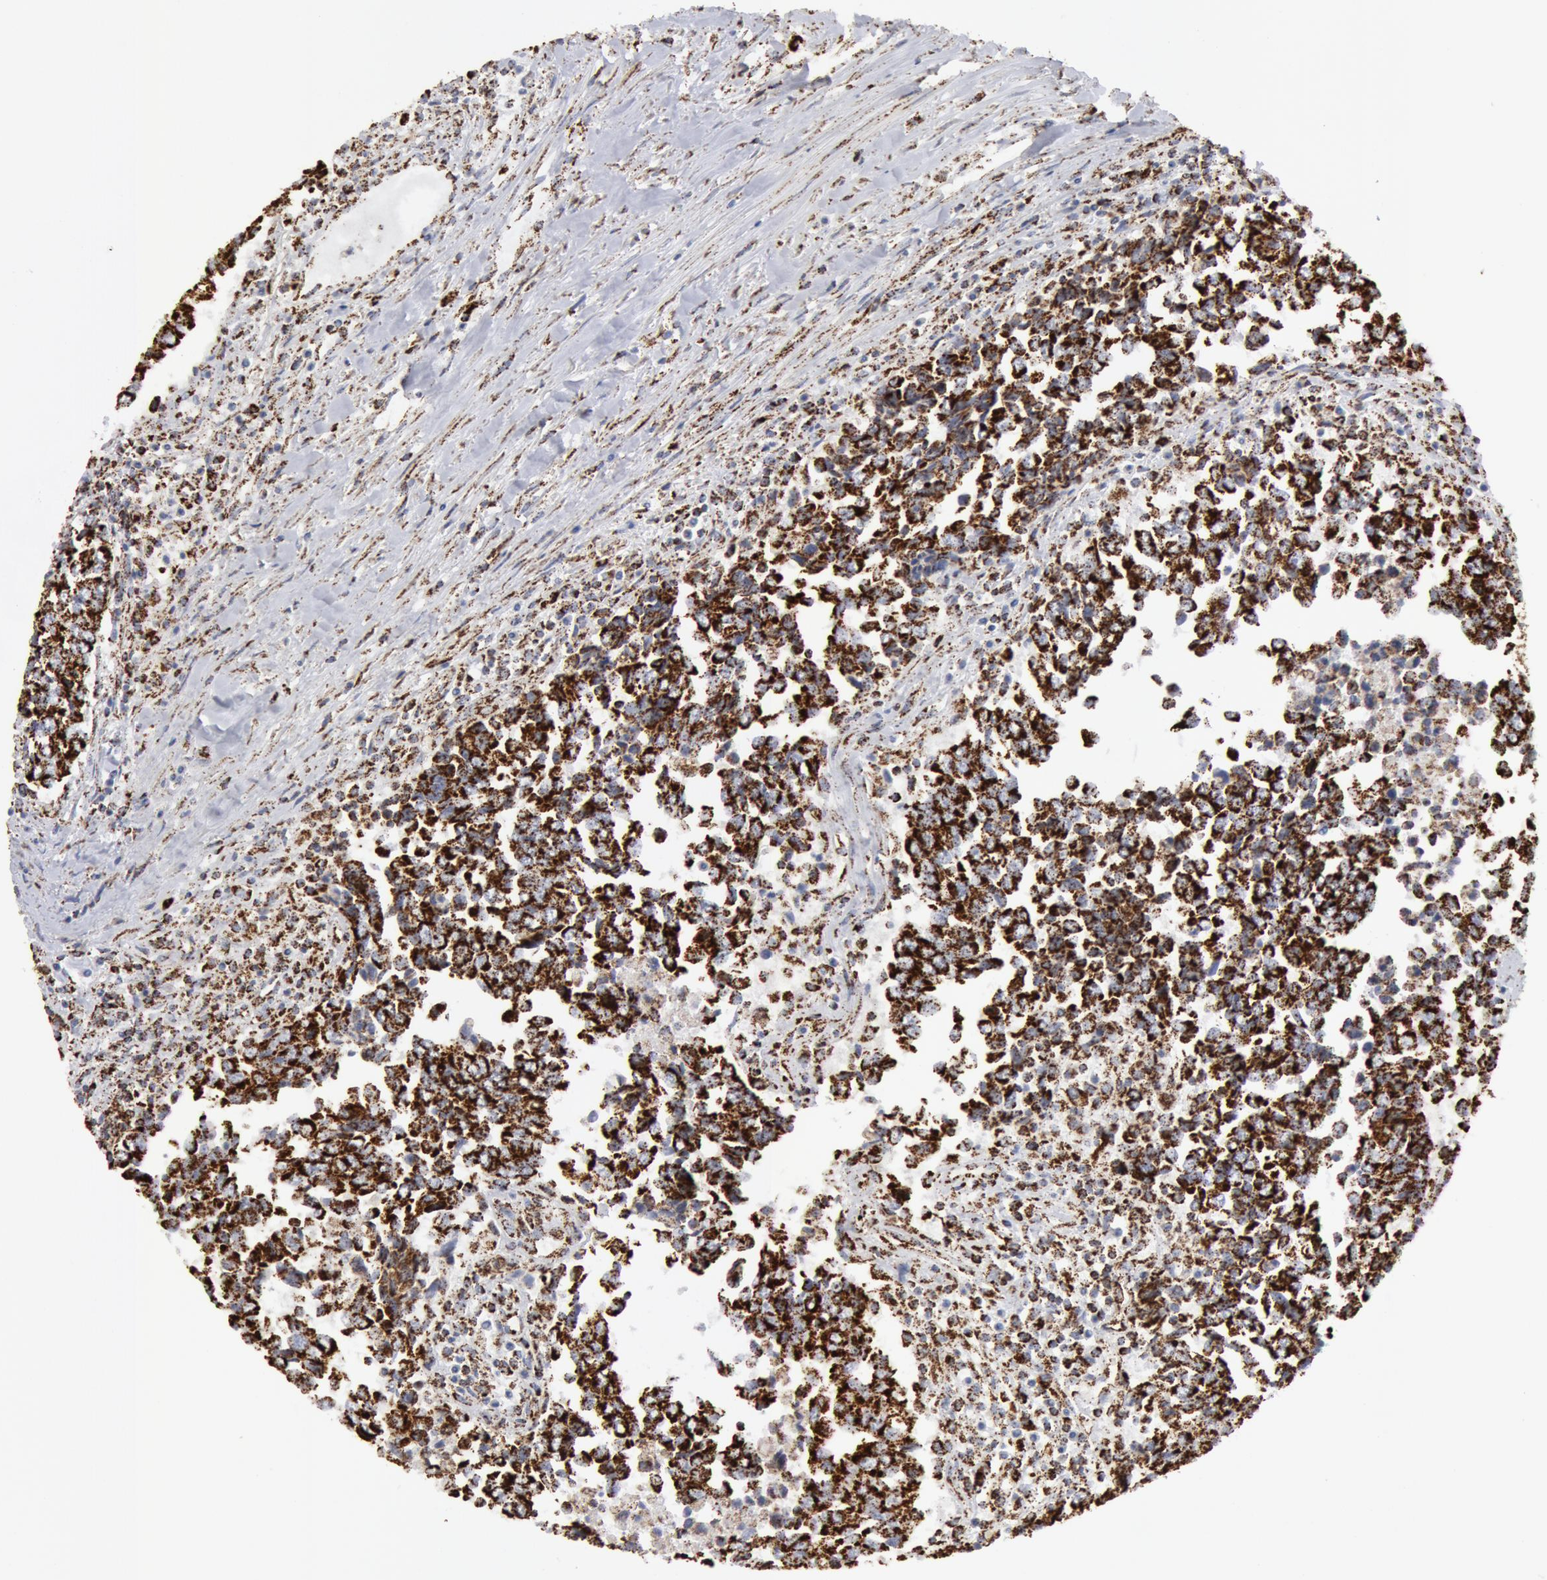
{"staining": {"intensity": "strong", "quantity": ">75%", "location": "cytoplasmic/membranous"}, "tissue": "urothelial cancer", "cell_type": "Tumor cells", "image_type": "cancer", "snomed": [{"axis": "morphology", "description": "Urothelial carcinoma, High grade"}, {"axis": "topography", "description": "Urinary bladder"}], "caption": "DAB immunohistochemical staining of high-grade urothelial carcinoma displays strong cytoplasmic/membranous protein positivity in about >75% of tumor cells. (IHC, brightfield microscopy, high magnification).", "gene": "ATP5F1B", "patient": {"sex": "male", "age": 86}}